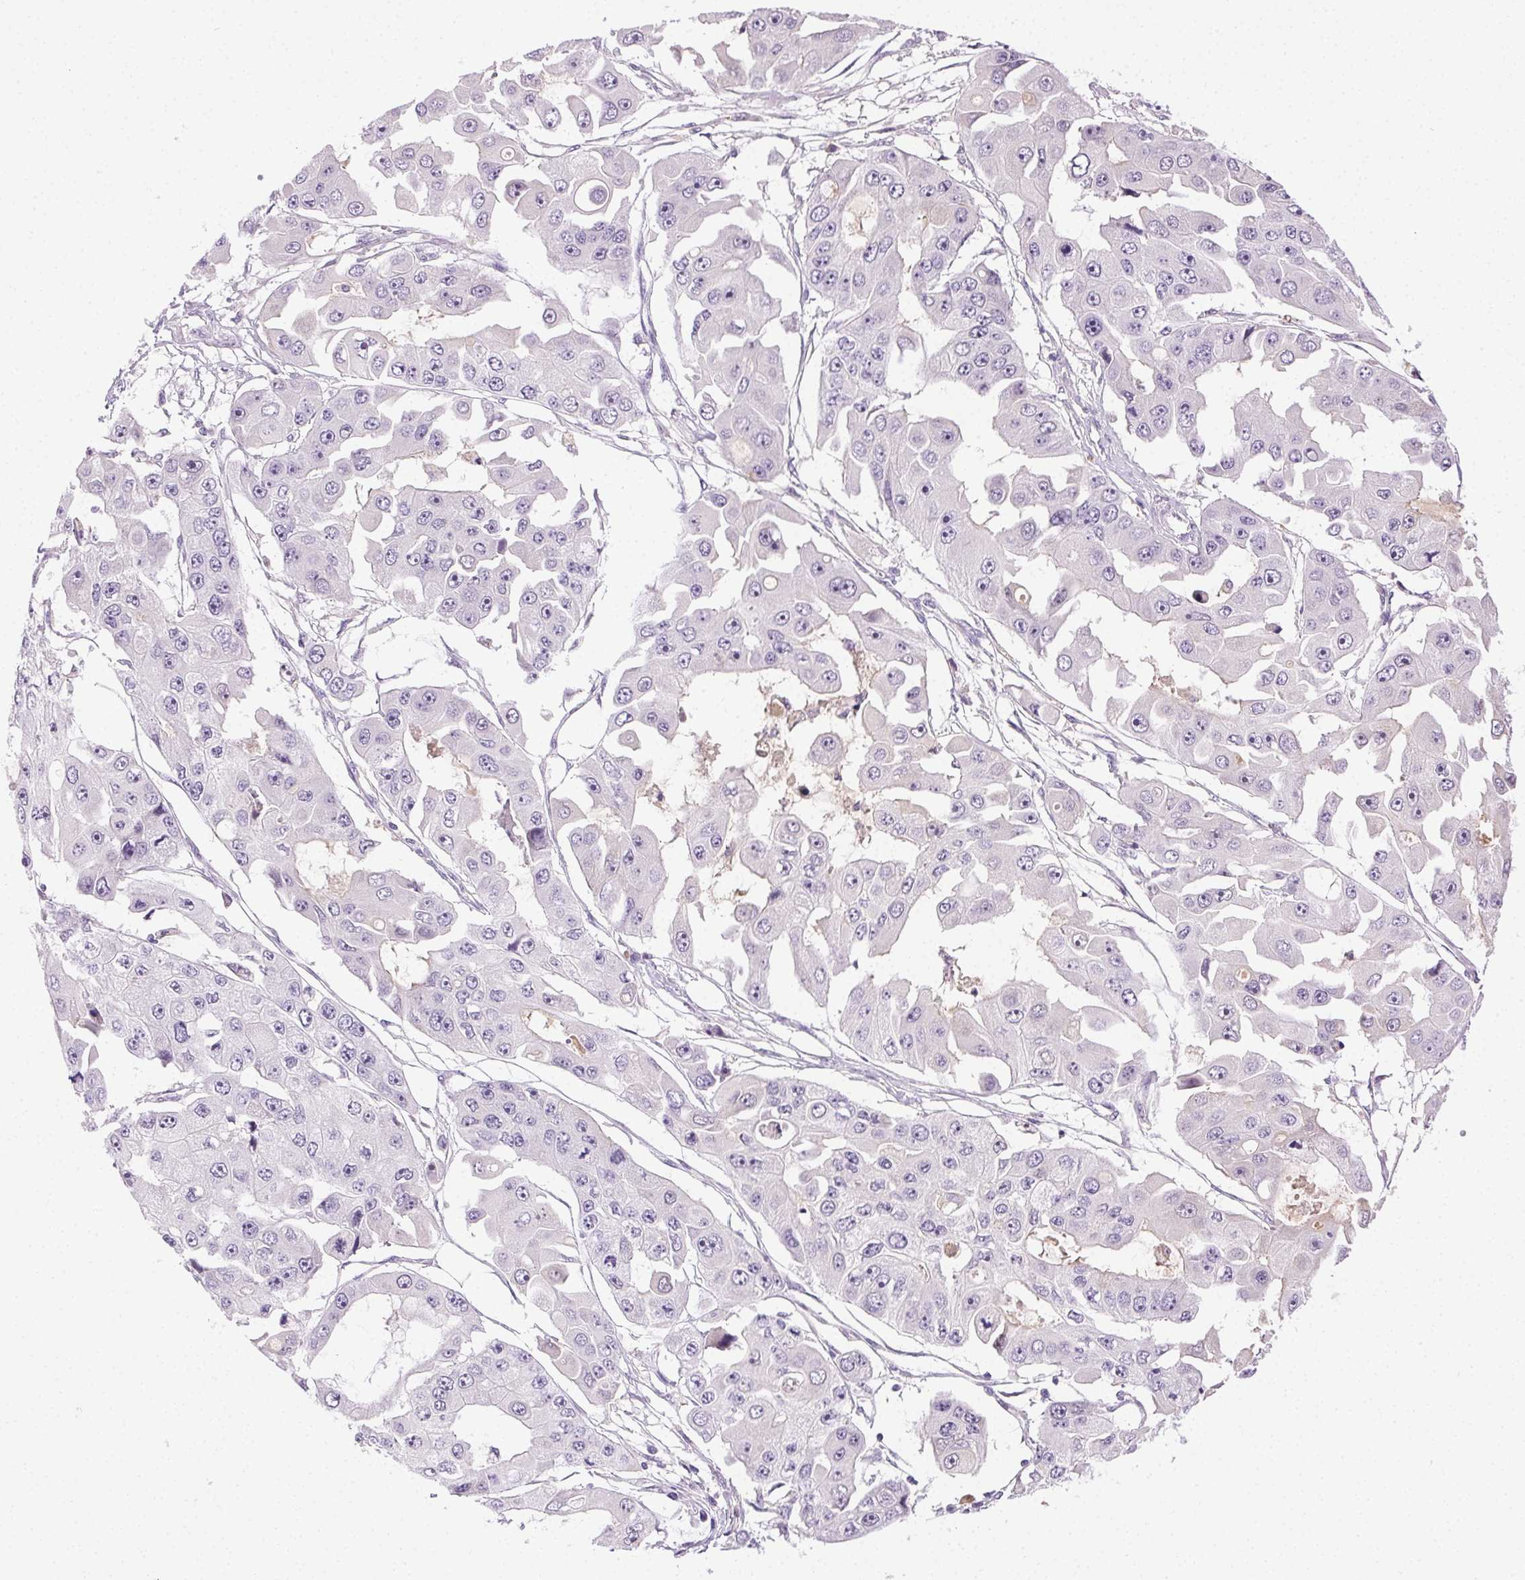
{"staining": {"intensity": "negative", "quantity": "none", "location": "none"}, "tissue": "ovarian cancer", "cell_type": "Tumor cells", "image_type": "cancer", "snomed": [{"axis": "morphology", "description": "Cystadenocarcinoma, serous, NOS"}, {"axis": "topography", "description": "Ovary"}], "caption": "IHC of human serous cystadenocarcinoma (ovarian) displays no positivity in tumor cells. (Brightfield microscopy of DAB (3,3'-diaminobenzidine) immunohistochemistry at high magnification).", "gene": "BPIFB2", "patient": {"sex": "female", "age": 56}}